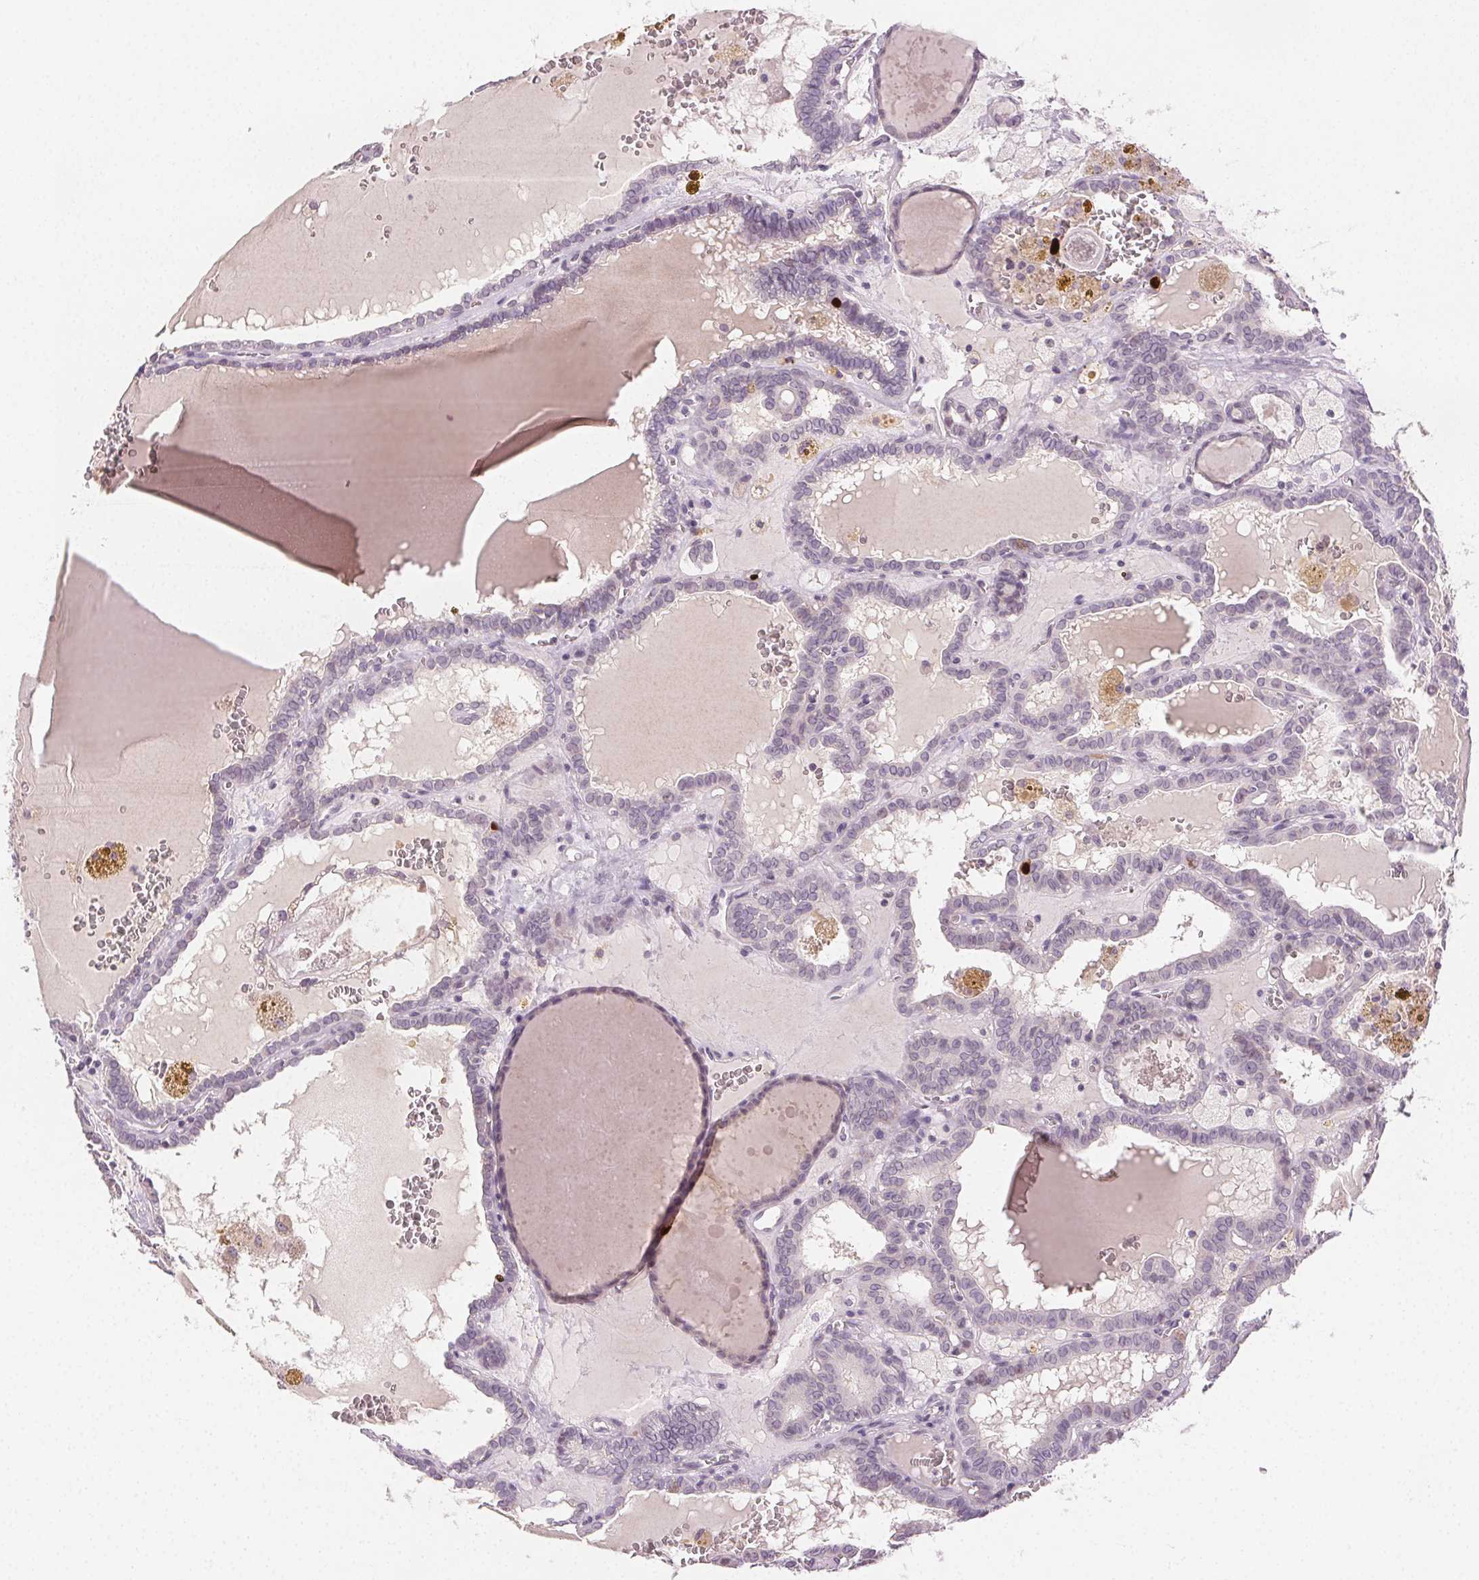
{"staining": {"intensity": "negative", "quantity": "none", "location": "none"}, "tissue": "thyroid cancer", "cell_type": "Tumor cells", "image_type": "cancer", "snomed": [{"axis": "morphology", "description": "Papillary adenocarcinoma, NOS"}, {"axis": "topography", "description": "Thyroid gland"}], "caption": "Tumor cells are negative for protein expression in human thyroid cancer.", "gene": "ANLN", "patient": {"sex": "female", "age": 39}}